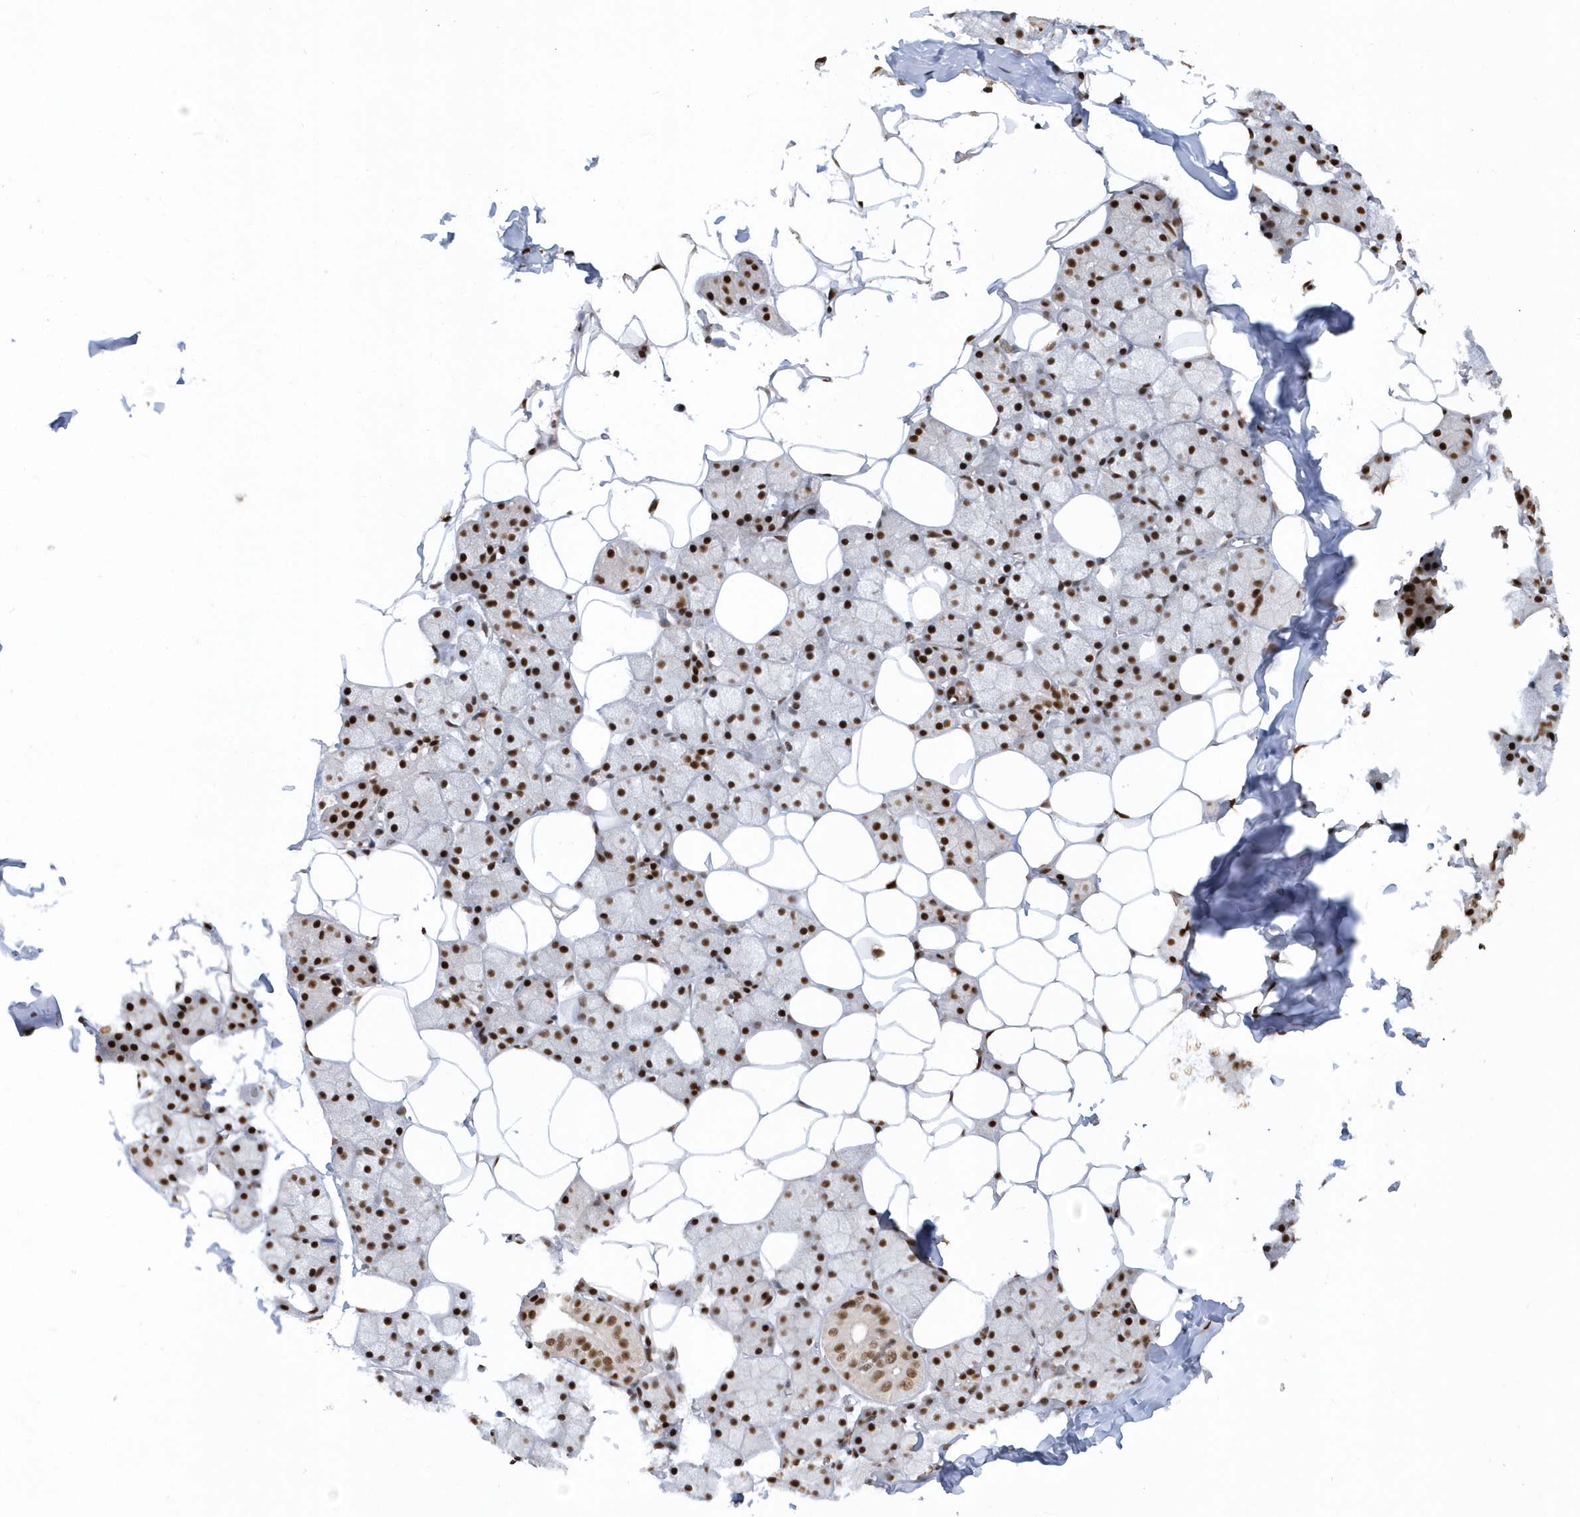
{"staining": {"intensity": "strong", "quantity": ">75%", "location": "nuclear"}, "tissue": "salivary gland", "cell_type": "Glandular cells", "image_type": "normal", "snomed": [{"axis": "morphology", "description": "Normal tissue, NOS"}, {"axis": "topography", "description": "Salivary gland"}], "caption": "Brown immunohistochemical staining in benign human salivary gland reveals strong nuclear staining in approximately >75% of glandular cells. The protein of interest is stained brown, and the nuclei are stained in blue (DAB (3,3'-diaminobenzidine) IHC with brightfield microscopy, high magnification).", "gene": "SEPHS1", "patient": {"sex": "female", "age": 33}}